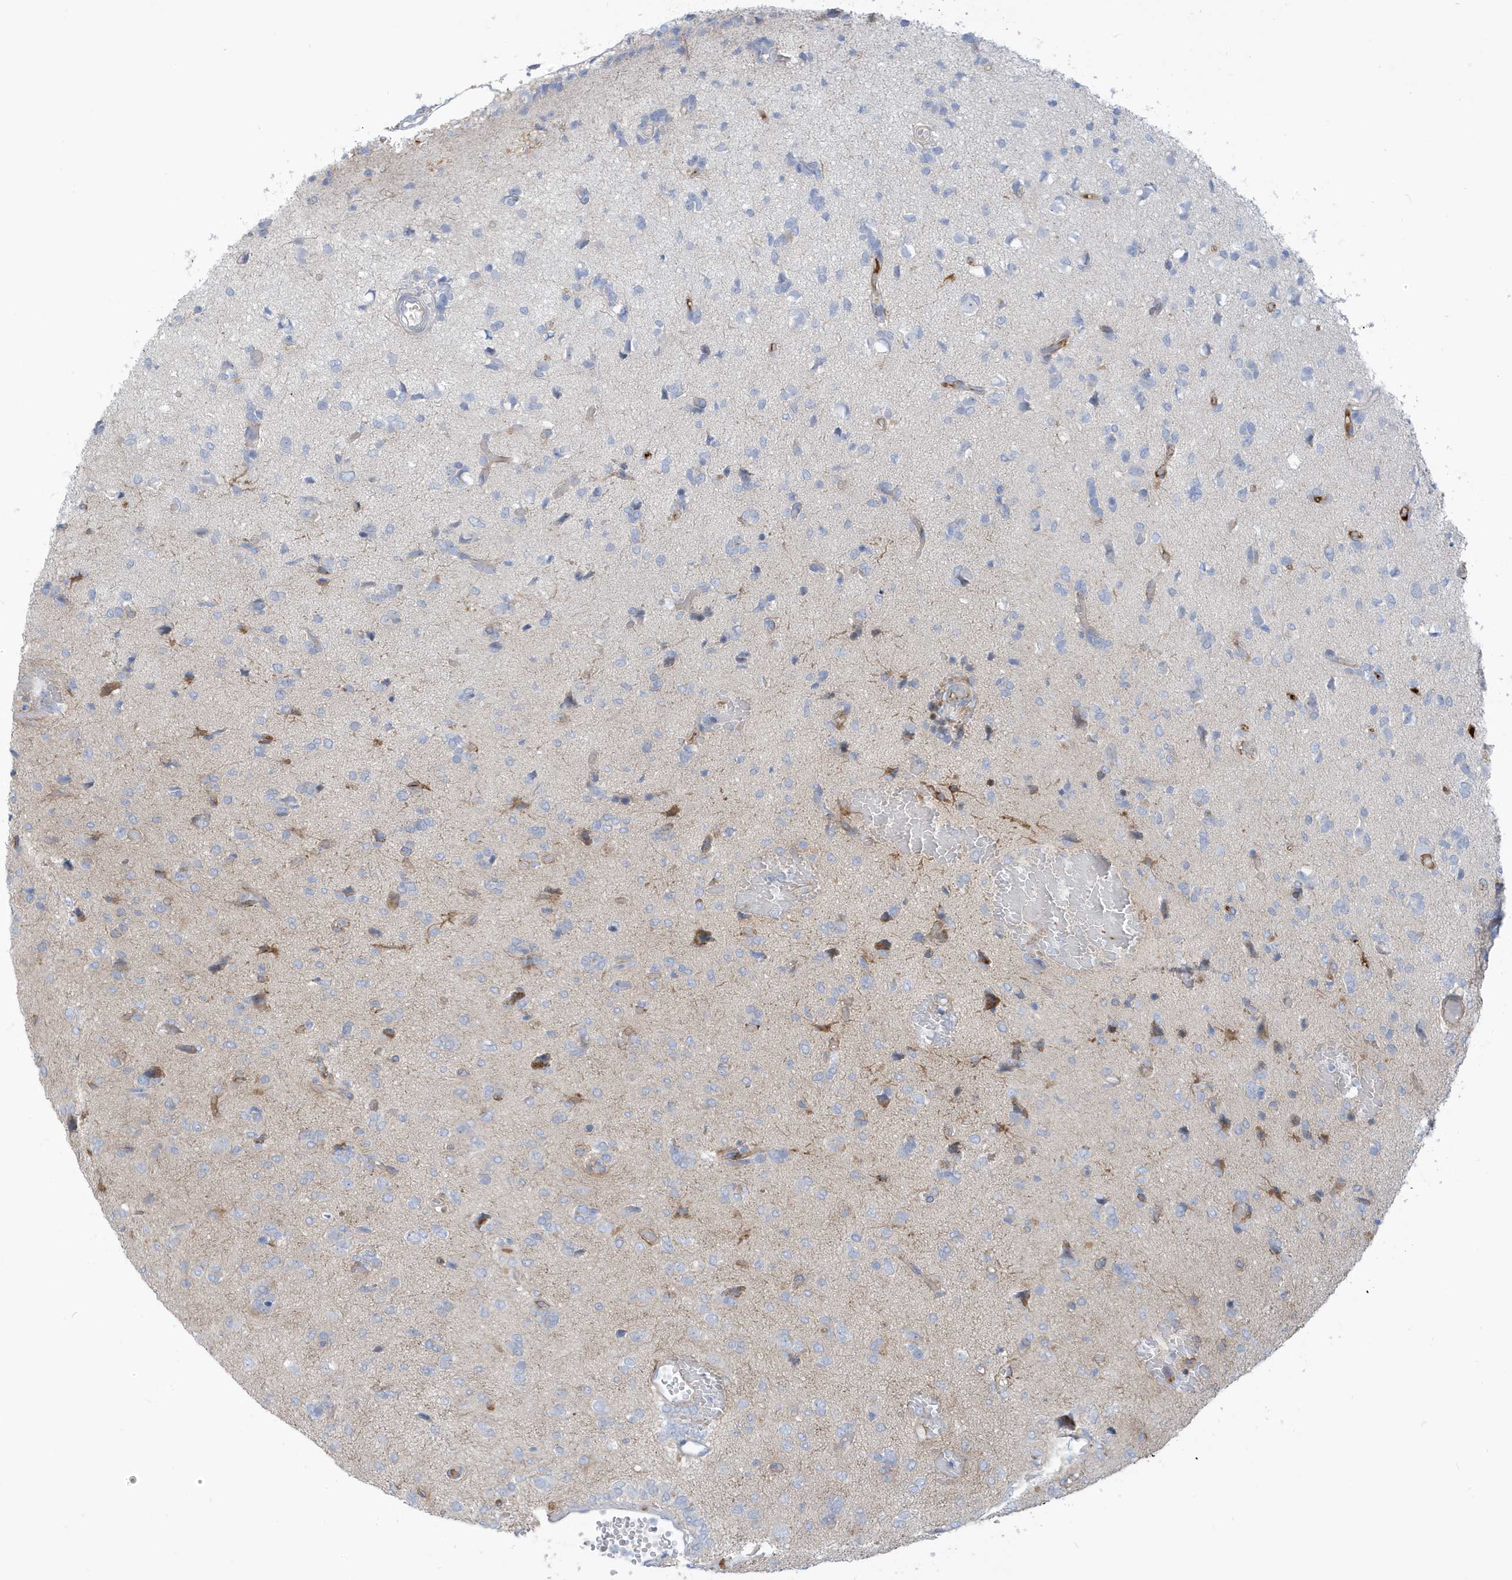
{"staining": {"intensity": "moderate", "quantity": "<25%", "location": "cytoplasmic/membranous"}, "tissue": "glioma", "cell_type": "Tumor cells", "image_type": "cancer", "snomed": [{"axis": "morphology", "description": "Glioma, malignant, High grade"}, {"axis": "topography", "description": "Brain"}], "caption": "This micrograph exhibits IHC staining of malignant glioma (high-grade), with low moderate cytoplasmic/membranous positivity in approximately <25% of tumor cells.", "gene": "ATP13A5", "patient": {"sex": "female", "age": 59}}